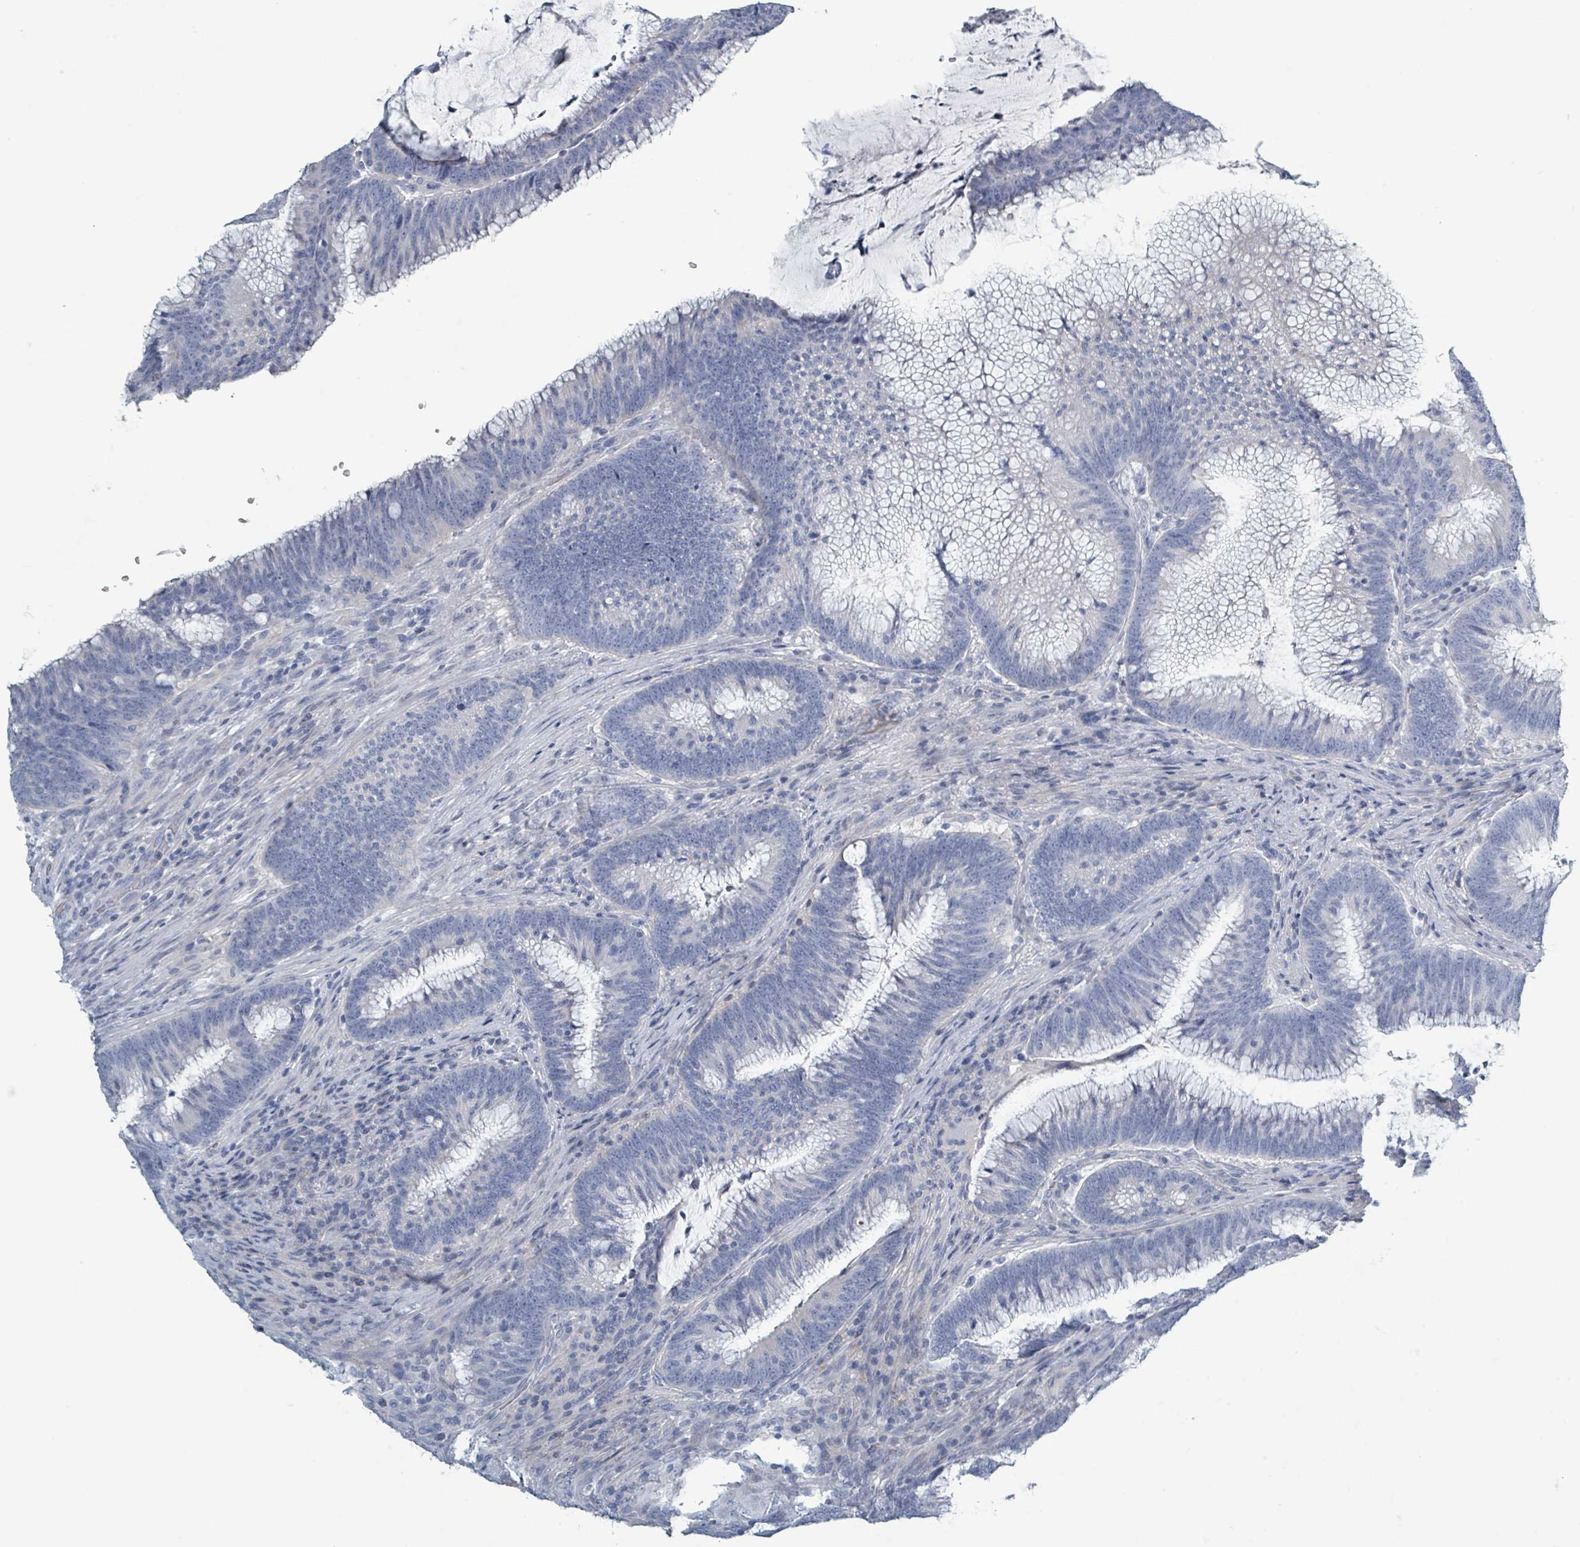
{"staining": {"intensity": "negative", "quantity": "none", "location": "none"}, "tissue": "colorectal cancer", "cell_type": "Tumor cells", "image_type": "cancer", "snomed": [{"axis": "morphology", "description": "Adenocarcinoma, NOS"}, {"axis": "topography", "description": "Rectum"}], "caption": "Immunohistochemistry of adenocarcinoma (colorectal) demonstrates no expression in tumor cells.", "gene": "HEATR5A", "patient": {"sex": "female", "age": 77}}